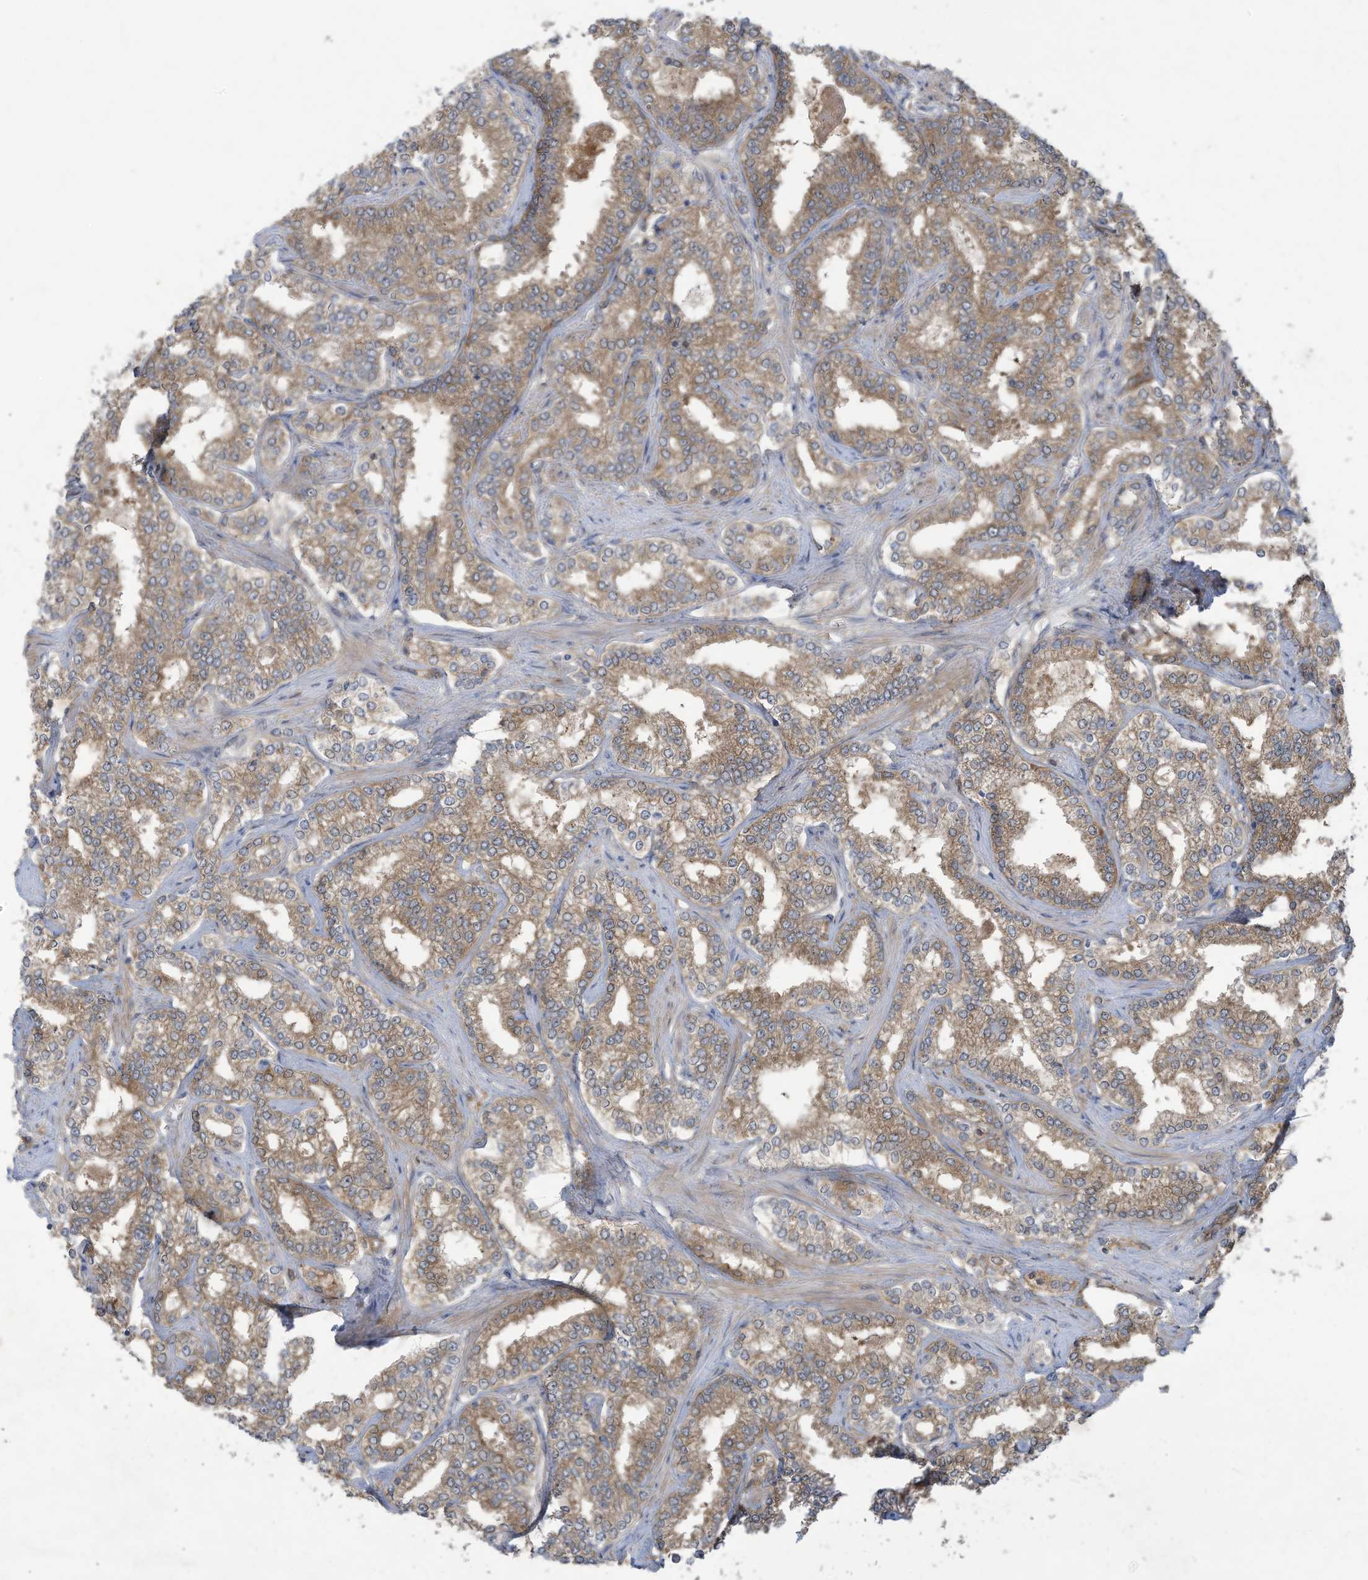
{"staining": {"intensity": "moderate", "quantity": ">75%", "location": "cytoplasmic/membranous"}, "tissue": "prostate cancer", "cell_type": "Tumor cells", "image_type": "cancer", "snomed": [{"axis": "morphology", "description": "Normal tissue, NOS"}, {"axis": "morphology", "description": "Adenocarcinoma, High grade"}, {"axis": "topography", "description": "Prostate"}], "caption": "Immunohistochemistry photomicrograph of neoplastic tissue: prostate cancer (high-grade adenocarcinoma) stained using immunohistochemistry reveals medium levels of moderate protein expression localized specifically in the cytoplasmic/membranous of tumor cells, appearing as a cytoplasmic/membranous brown color.", "gene": "ADI1", "patient": {"sex": "male", "age": 83}}